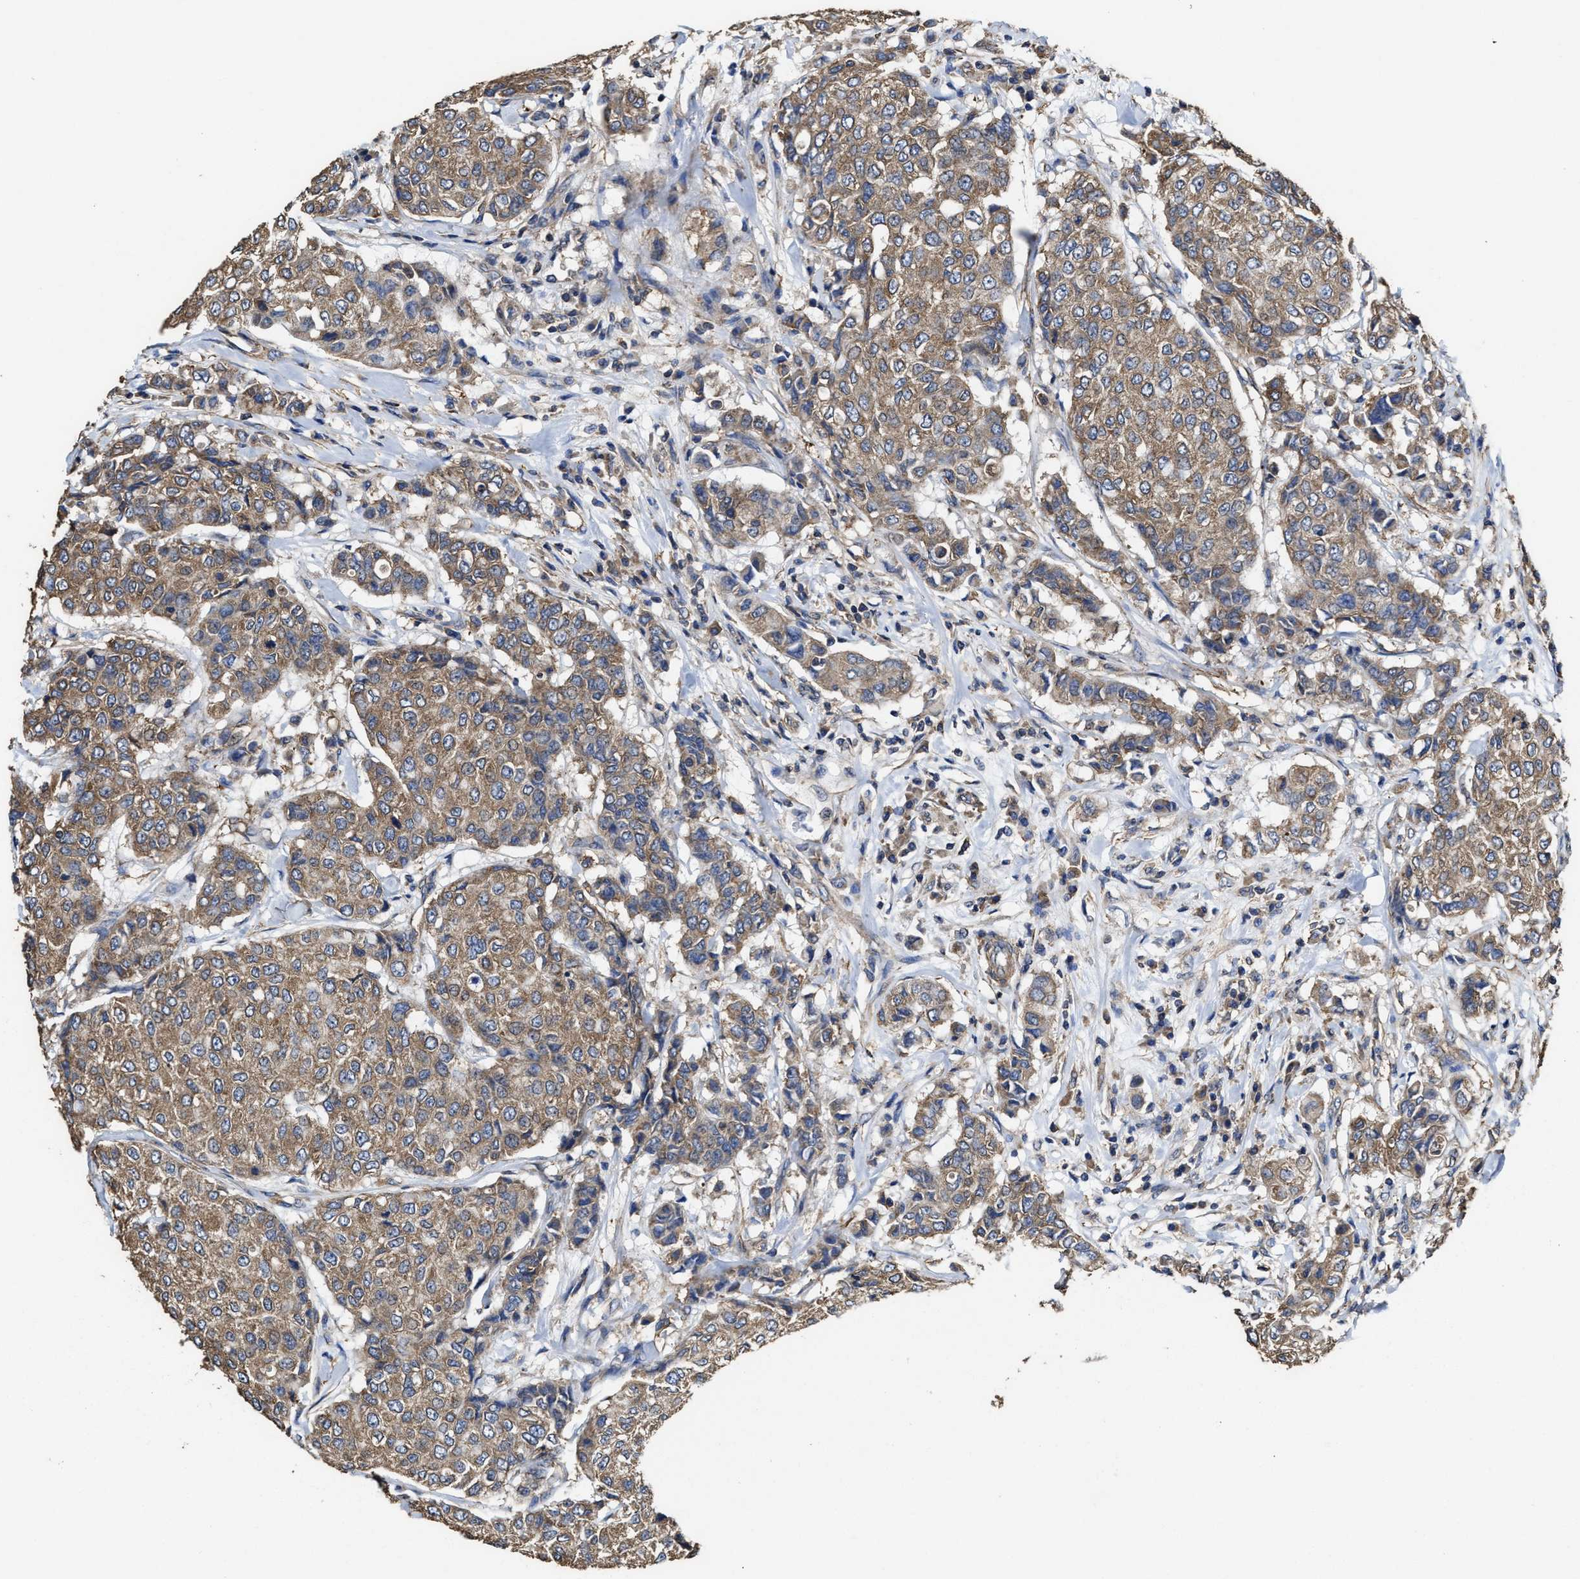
{"staining": {"intensity": "moderate", "quantity": ">75%", "location": "cytoplasmic/membranous"}, "tissue": "breast cancer", "cell_type": "Tumor cells", "image_type": "cancer", "snomed": [{"axis": "morphology", "description": "Duct carcinoma"}, {"axis": "topography", "description": "Breast"}], "caption": "Tumor cells reveal moderate cytoplasmic/membranous staining in approximately >75% of cells in breast cancer (invasive ductal carcinoma). (DAB = brown stain, brightfield microscopy at high magnification).", "gene": "SFXN4", "patient": {"sex": "female", "age": 27}}